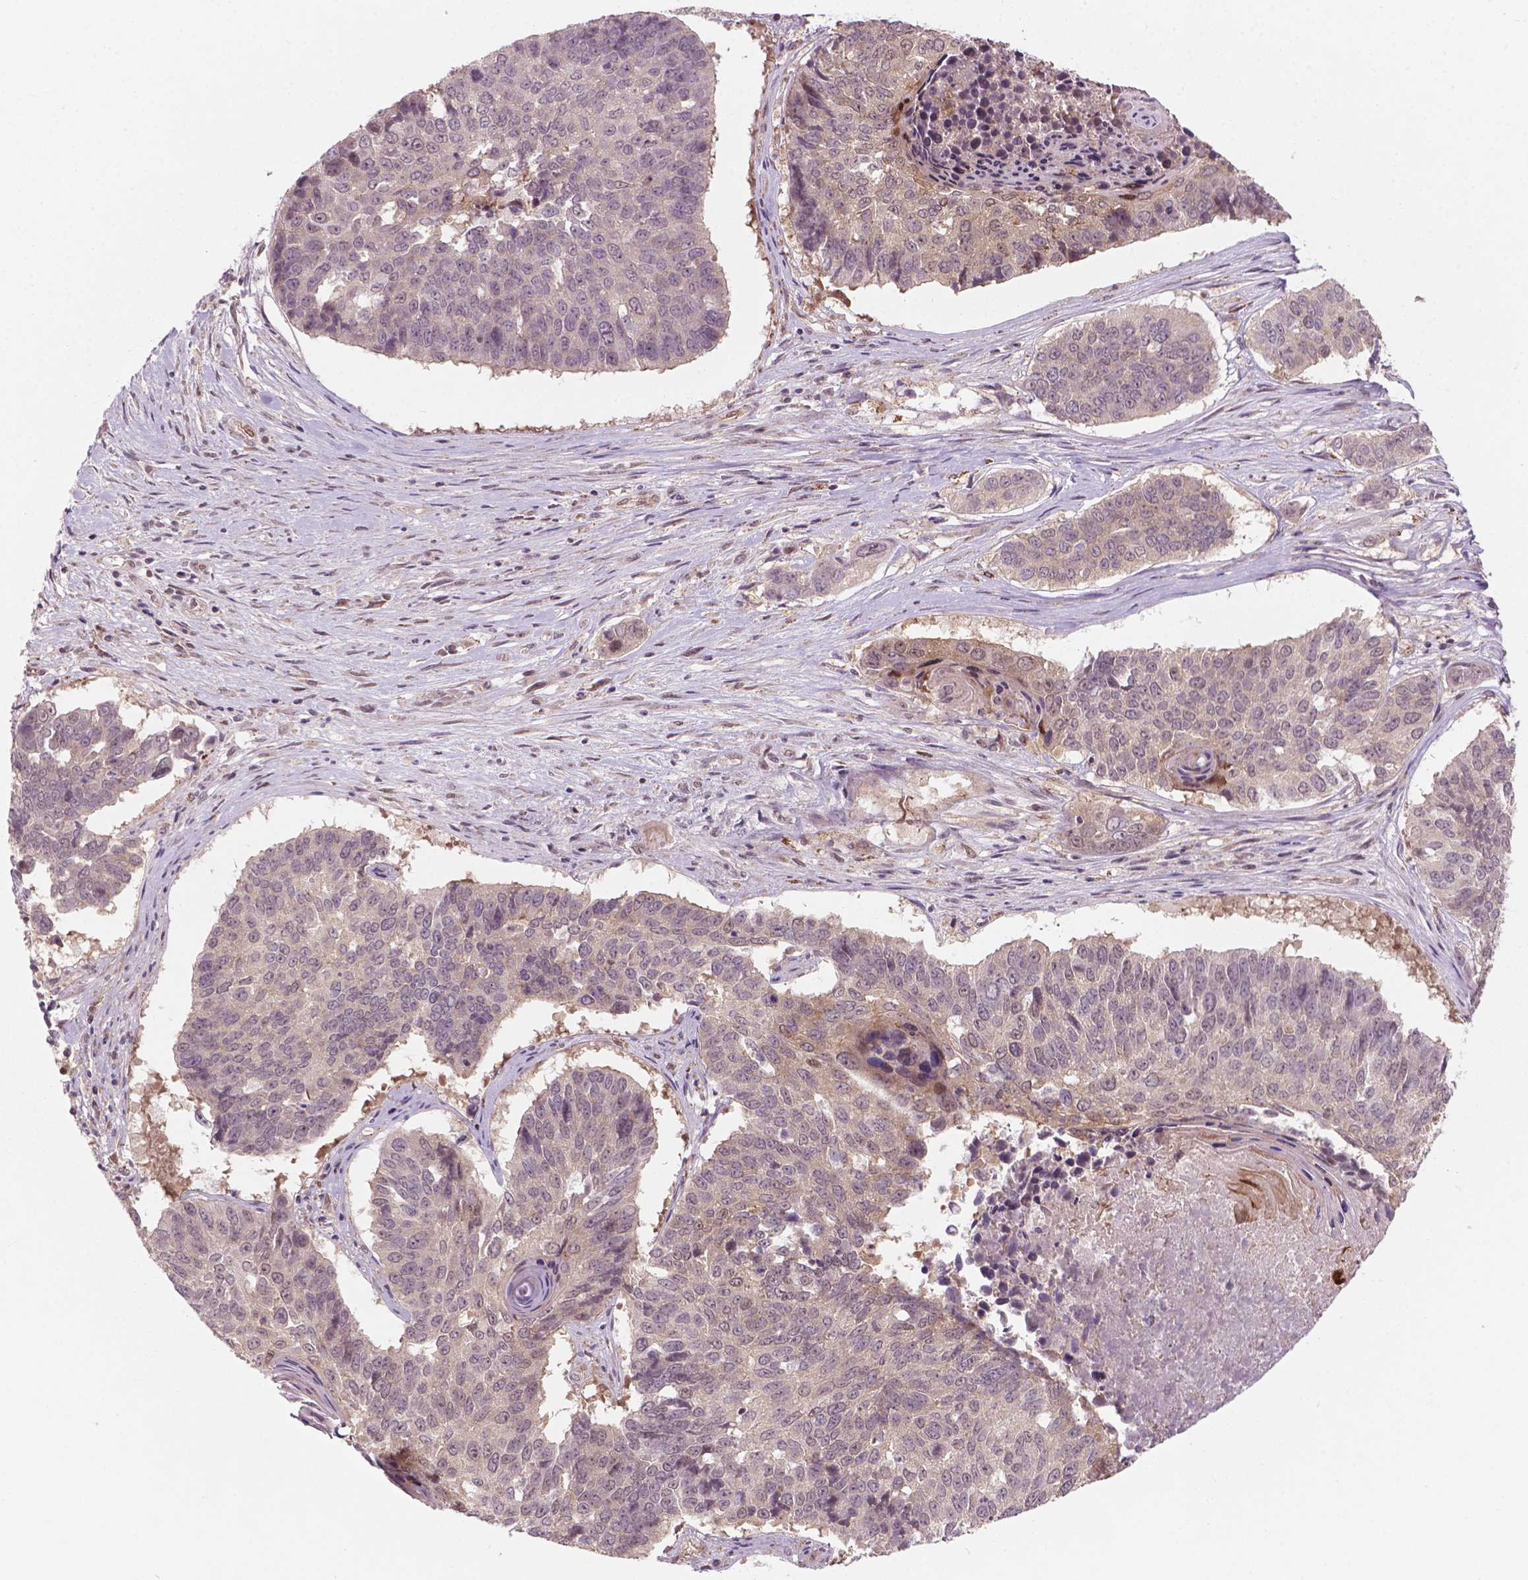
{"staining": {"intensity": "negative", "quantity": "none", "location": "none"}, "tissue": "lung cancer", "cell_type": "Tumor cells", "image_type": "cancer", "snomed": [{"axis": "morphology", "description": "Squamous cell carcinoma, NOS"}, {"axis": "topography", "description": "Lung"}], "caption": "DAB (3,3'-diaminobenzidine) immunohistochemical staining of human lung squamous cell carcinoma shows no significant staining in tumor cells. Brightfield microscopy of immunohistochemistry stained with DAB (brown) and hematoxylin (blue), captured at high magnification.", "gene": "NFAT5", "patient": {"sex": "male", "age": 73}}